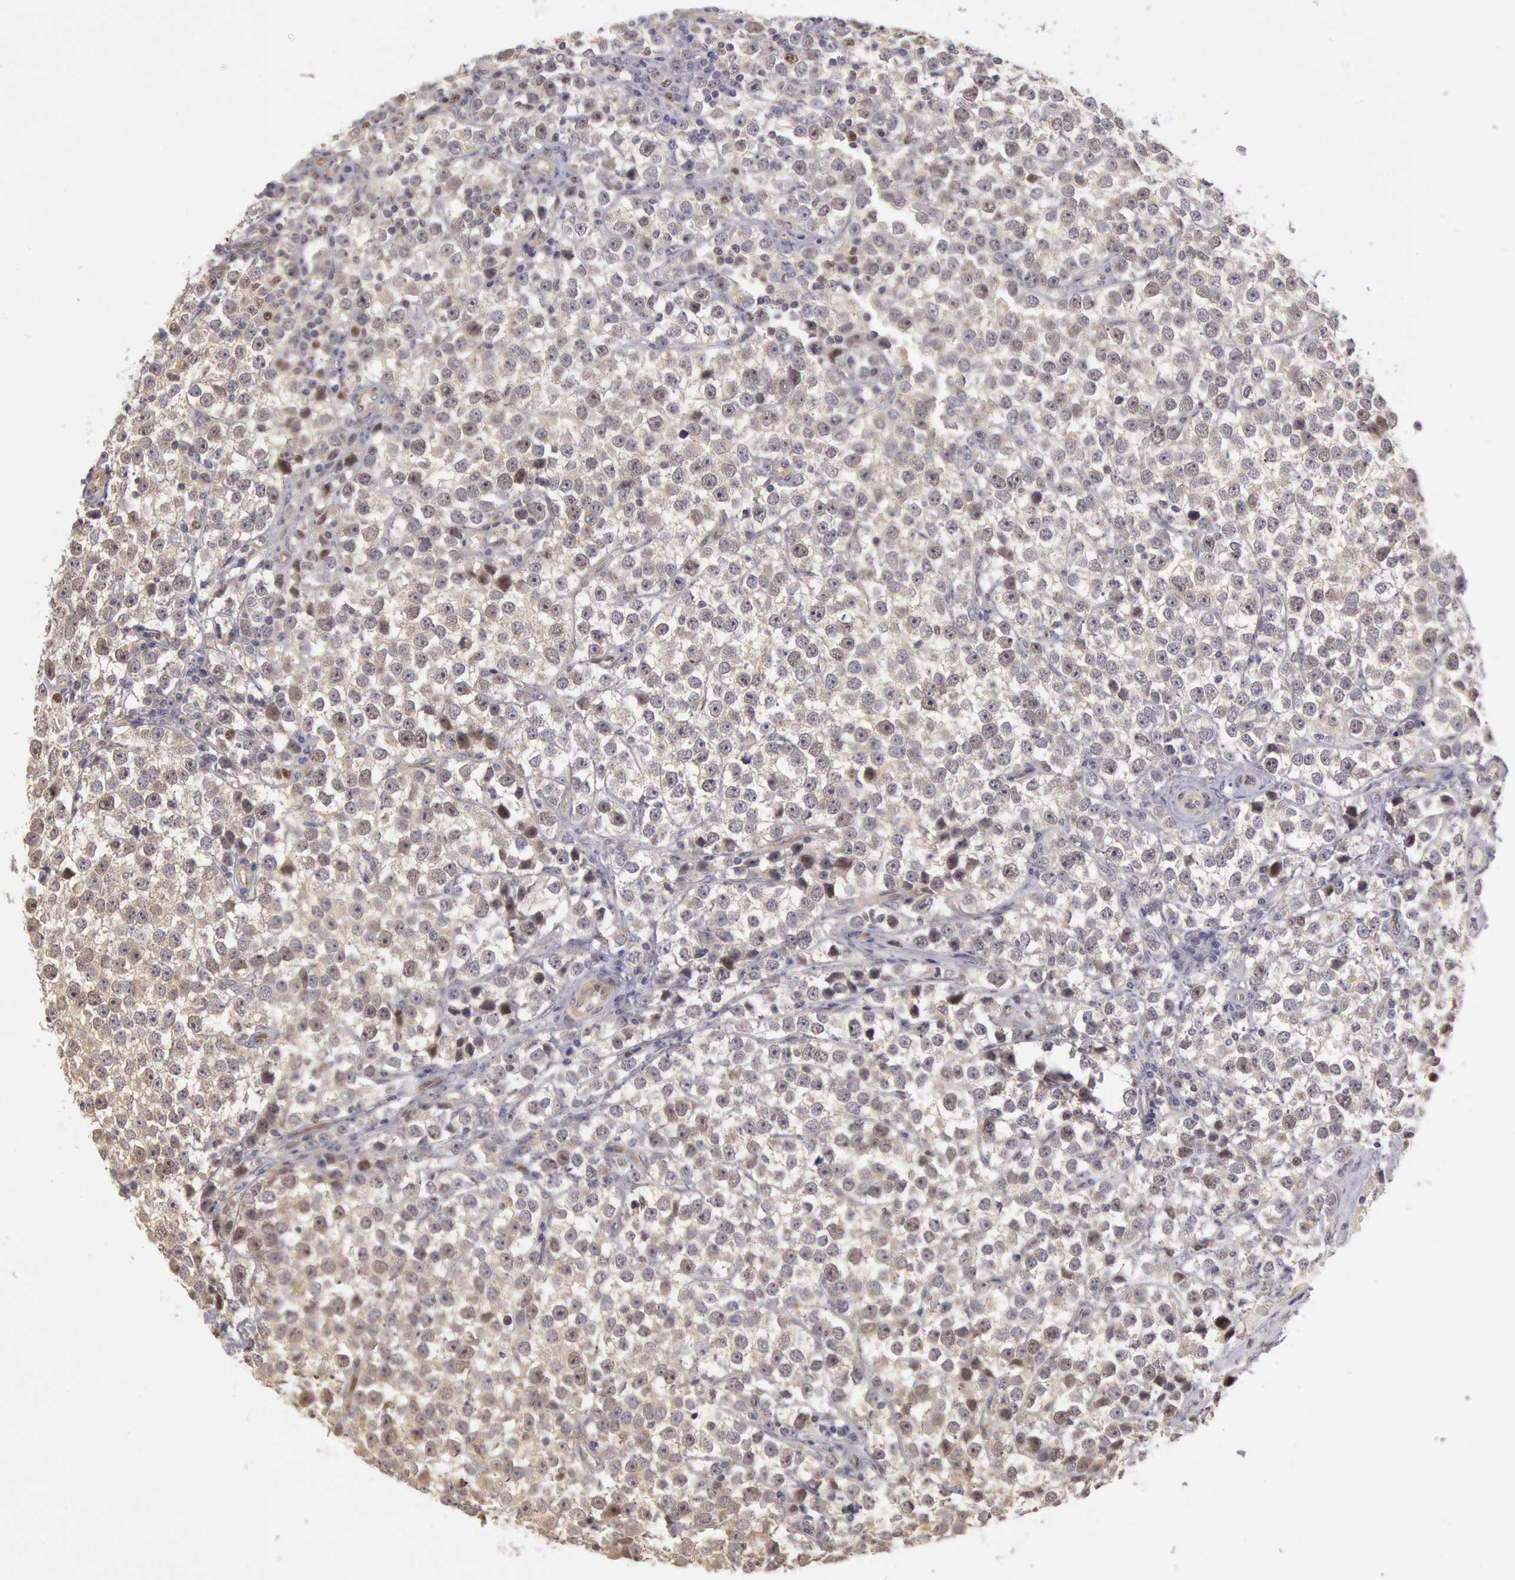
{"staining": {"intensity": "negative", "quantity": "none", "location": "none"}, "tissue": "testis cancer", "cell_type": "Tumor cells", "image_type": "cancer", "snomed": [{"axis": "morphology", "description": "Seminoma, NOS"}, {"axis": "topography", "description": "Testis"}], "caption": "A micrograph of human testis cancer is negative for staining in tumor cells. Nuclei are stained in blue.", "gene": "AMOTL1", "patient": {"sex": "male", "age": 25}}